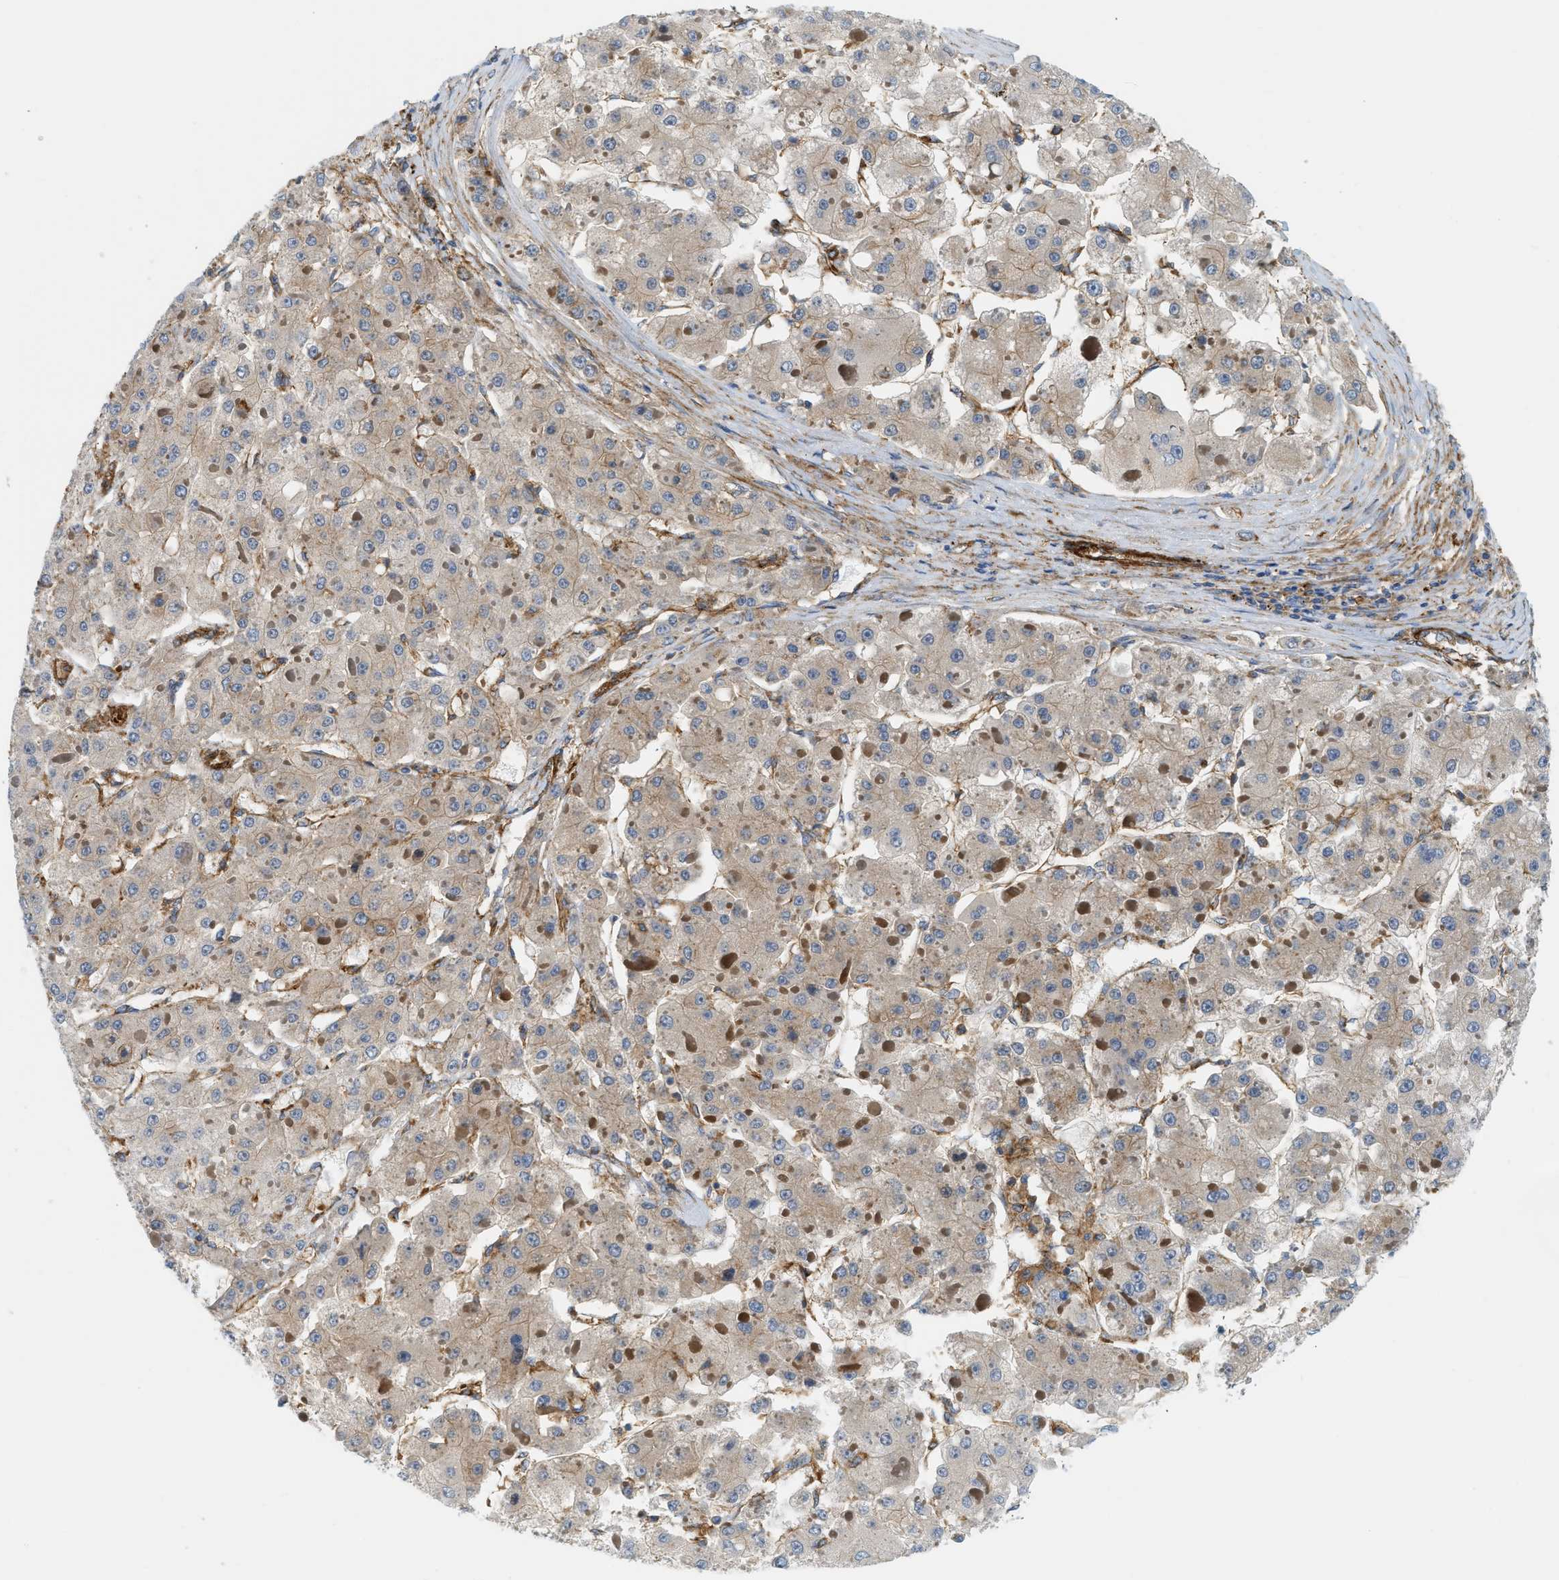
{"staining": {"intensity": "weak", "quantity": "<25%", "location": "cytoplasmic/membranous"}, "tissue": "liver cancer", "cell_type": "Tumor cells", "image_type": "cancer", "snomed": [{"axis": "morphology", "description": "Carcinoma, Hepatocellular, NOS"}, {"axis": "topography", "description": "Liver"}], "caption": "Tumor cells show no significant protein staining in liver cancer. Brightfield microscopy of IHC stained with DAB (brown) and hematoxylin (blue), captured at high magnification.", "gene": "HIP1", "patient": {"sex": "female", "age": 73}}